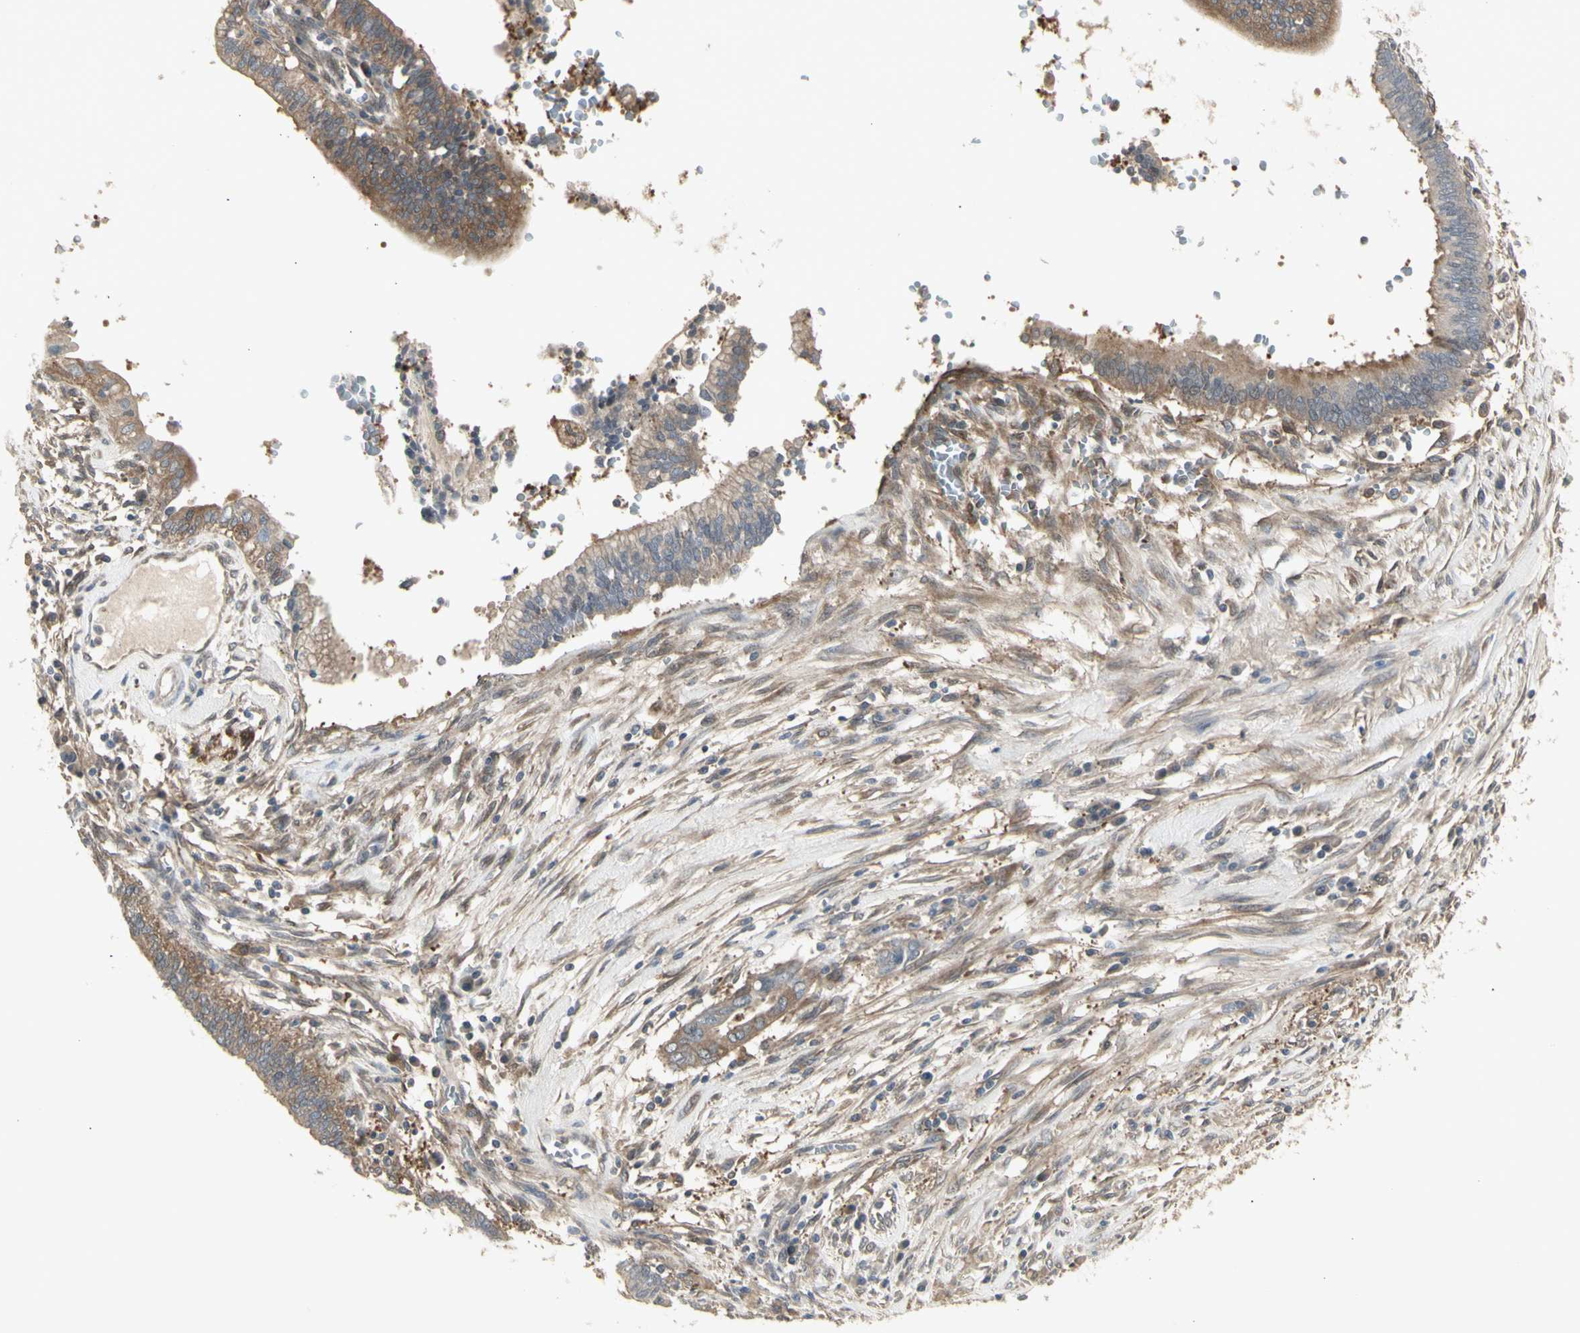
{"staining": {"intensity": "weak", "quantity": ">75%", "location": "cytoplasmic/membranous"}, "tissue": "cervical cancer", "cell_type": "Tumor cells", "image_type": "cancer", "snomed": [{"axis": "morphology", "description": "Adenocarcinoma, NOS"}, {"axis": "topography", "description": "Cervix"}], "caption": "Cervical cancer (adenocarcinoma) stained with a brown dye shows weak cytoplasmic/membranous positive positivity in about >75% of tumor cells.", "gene": "CHURC1-FNTB", "patient": {"sex": "female", "age": 44}}